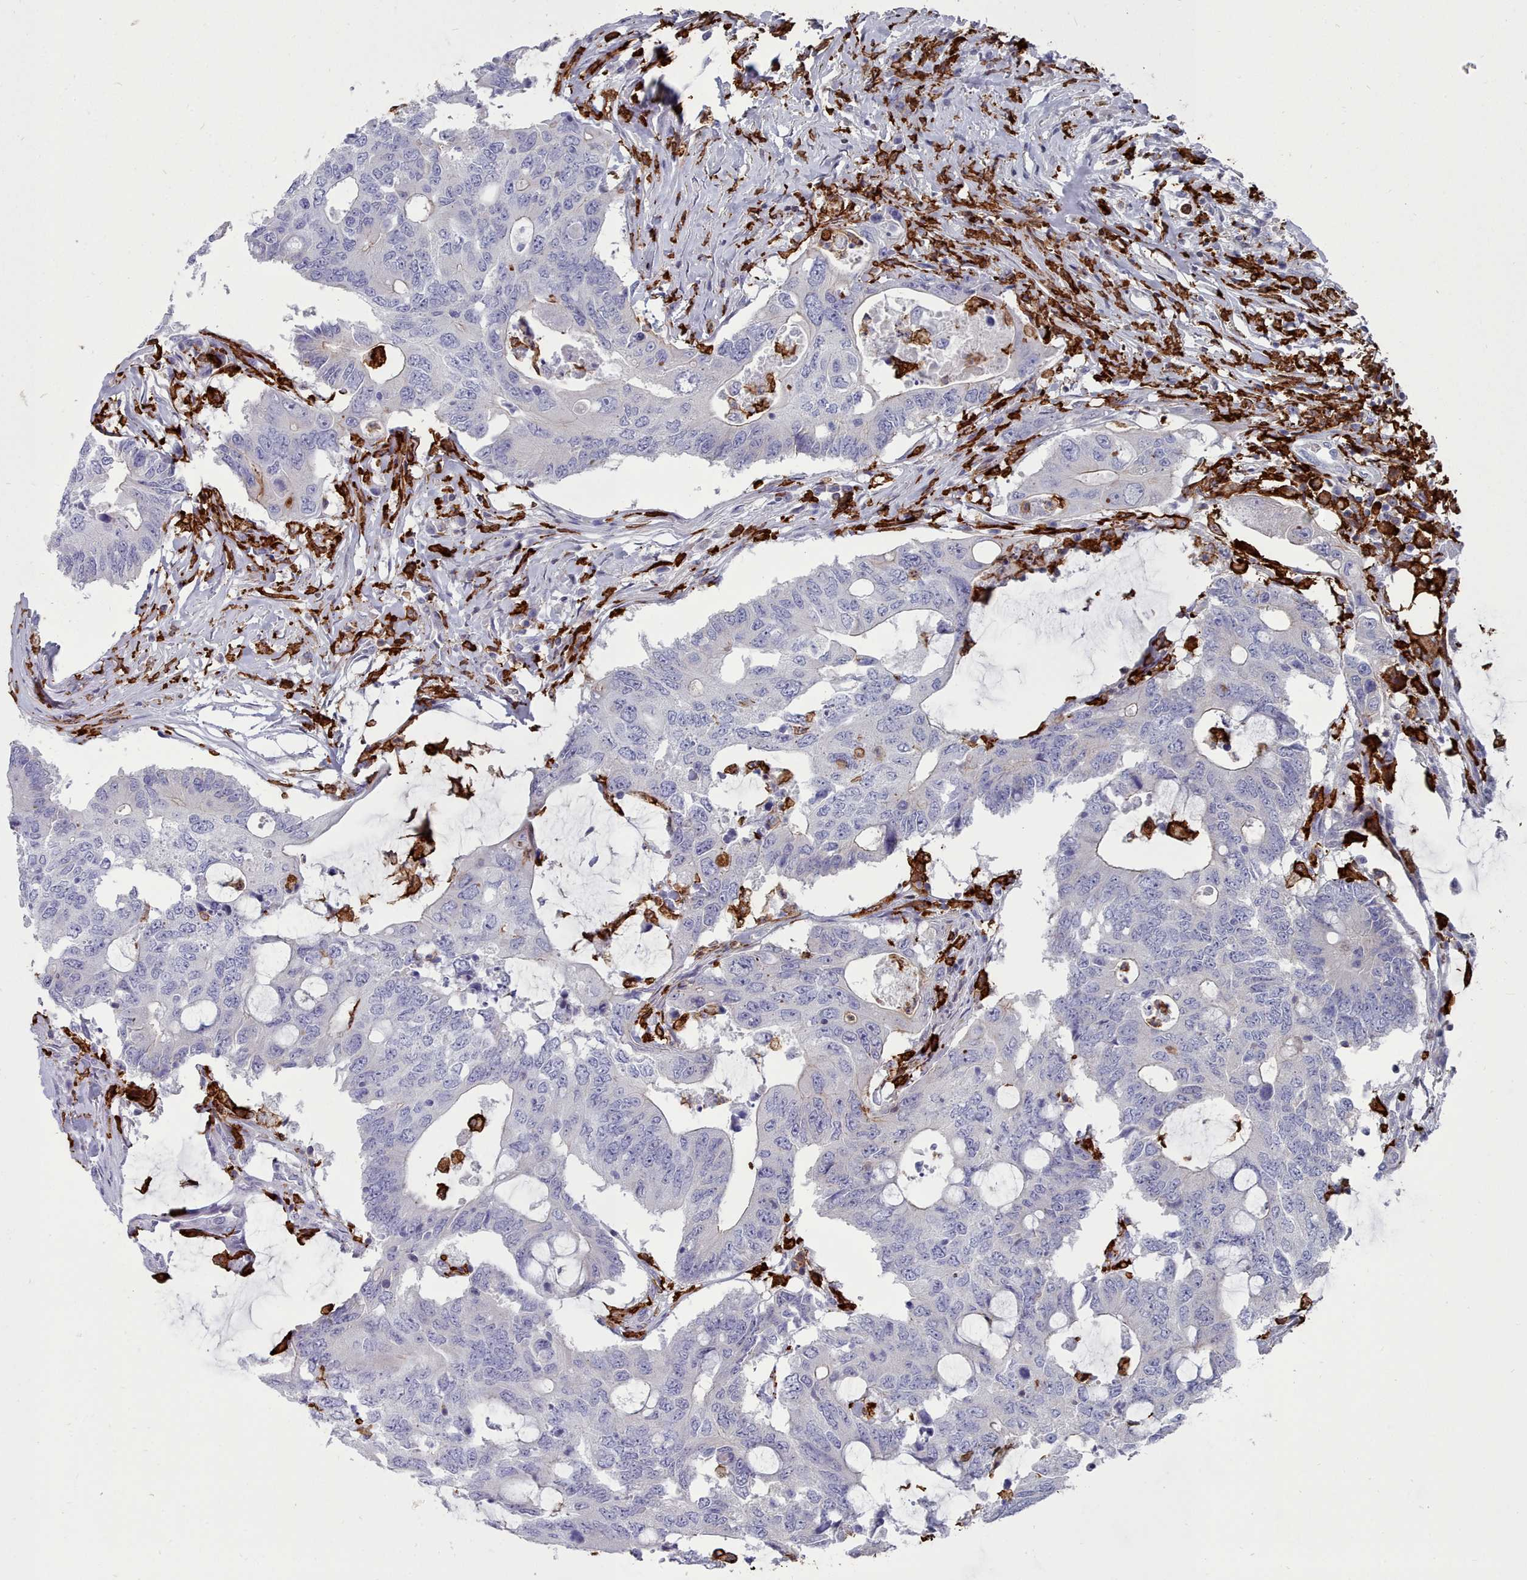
{"staining": {"intensity": "negative", "quantity": "none", "location": "none"}, "tissue": "colorectal cancer", "cell_type": "Tumor cells", "image_type": "cancer", "snomed": [{"axis": "morphology", "description": "Adenocarcinoma, NOS"}, {"axis": "topography", "description": "Colon"}], "caption": "This histopathology image is of colorectal cancer stained with immunohistochemistry (IHC) to label a protein in brown with the nuclei are counter-stained blue. There is no expression in tumor cells. (Immunohistochemistry (ihc), brightfield microscopy, high magnification).", "gene": "AIF1", "patient": {"sex": "male", "age": 71}}